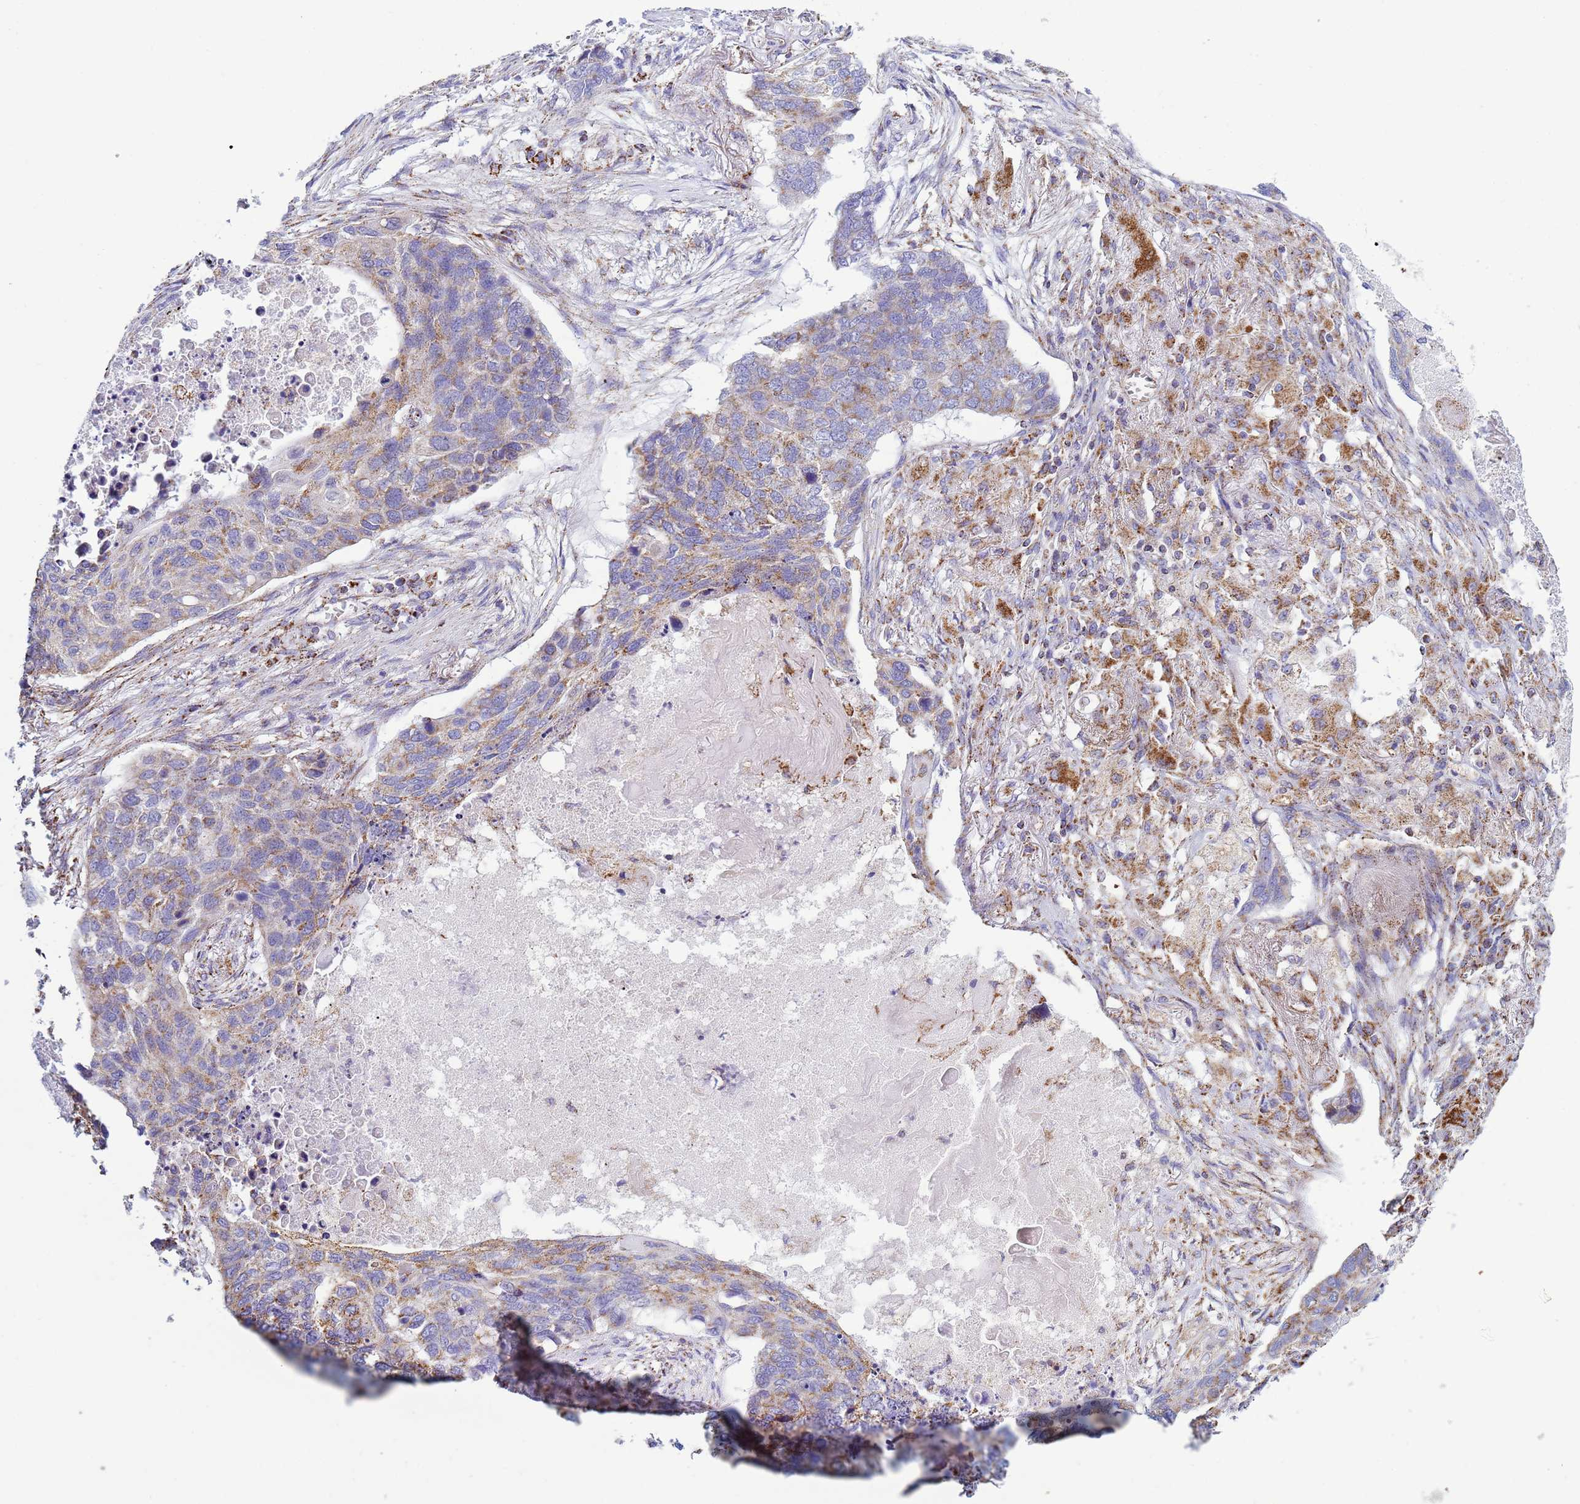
{"staining": {"intensity": "moderate", "quantity": "<25%", "location": "cytoplasmic/membranous"}, "tissue": "lung cancer", "cell_type": "Tumor cells", "image_type": "cancer", "snomed": [{"axis": "morphology", "description": "Squamous cell carcinoma, NOS"}, {"axis": "topography", "description": "Lung"}], "caption": "Squamous cell carcinoma (lung) tissue shows moderate cytoplasmic/membranous expression in about <25% of tumor cells, visualized by immunohistochemistry.", "gene": "COQ4", "patient": {"sex": "female", "age": 63}}